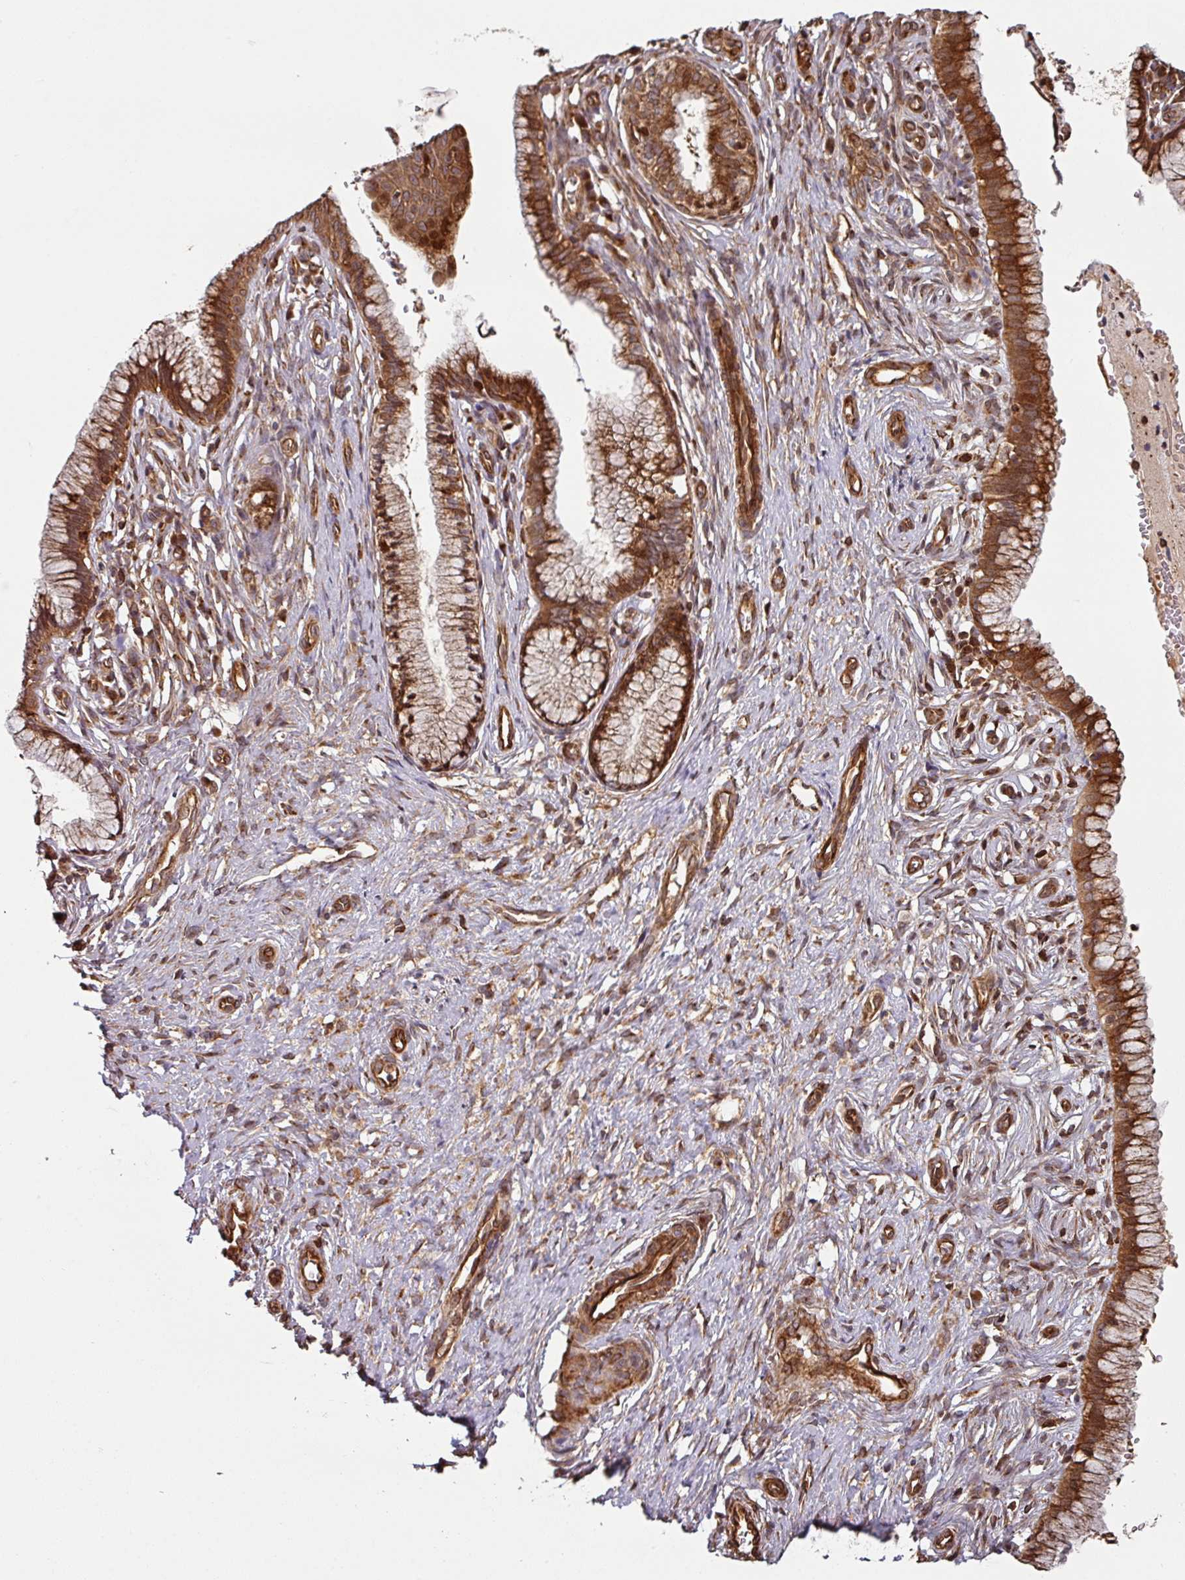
{"staining": {"intensity": "strong", "quantity": ">75%", "location": "cytoplasmic/membranous"}, "tissue": "cervix", "cell_type": "Glandular cells", "image_type": "normal", "snomed": [{"axis": "morphology", "description": "Normal tissue, NOS"}, {"axis": "topography", "description": "Cervix"}], "caption": "Normal cervix displays strong cytoplasmic/membranous positivity in approximately >75% of glandular cells (DAB (3,3'-diaminobenzidine) IHC with brightfield microscopy, high magnification)..", "gene": "SIK1", "patient": {"sex": "female", "age": 36}}